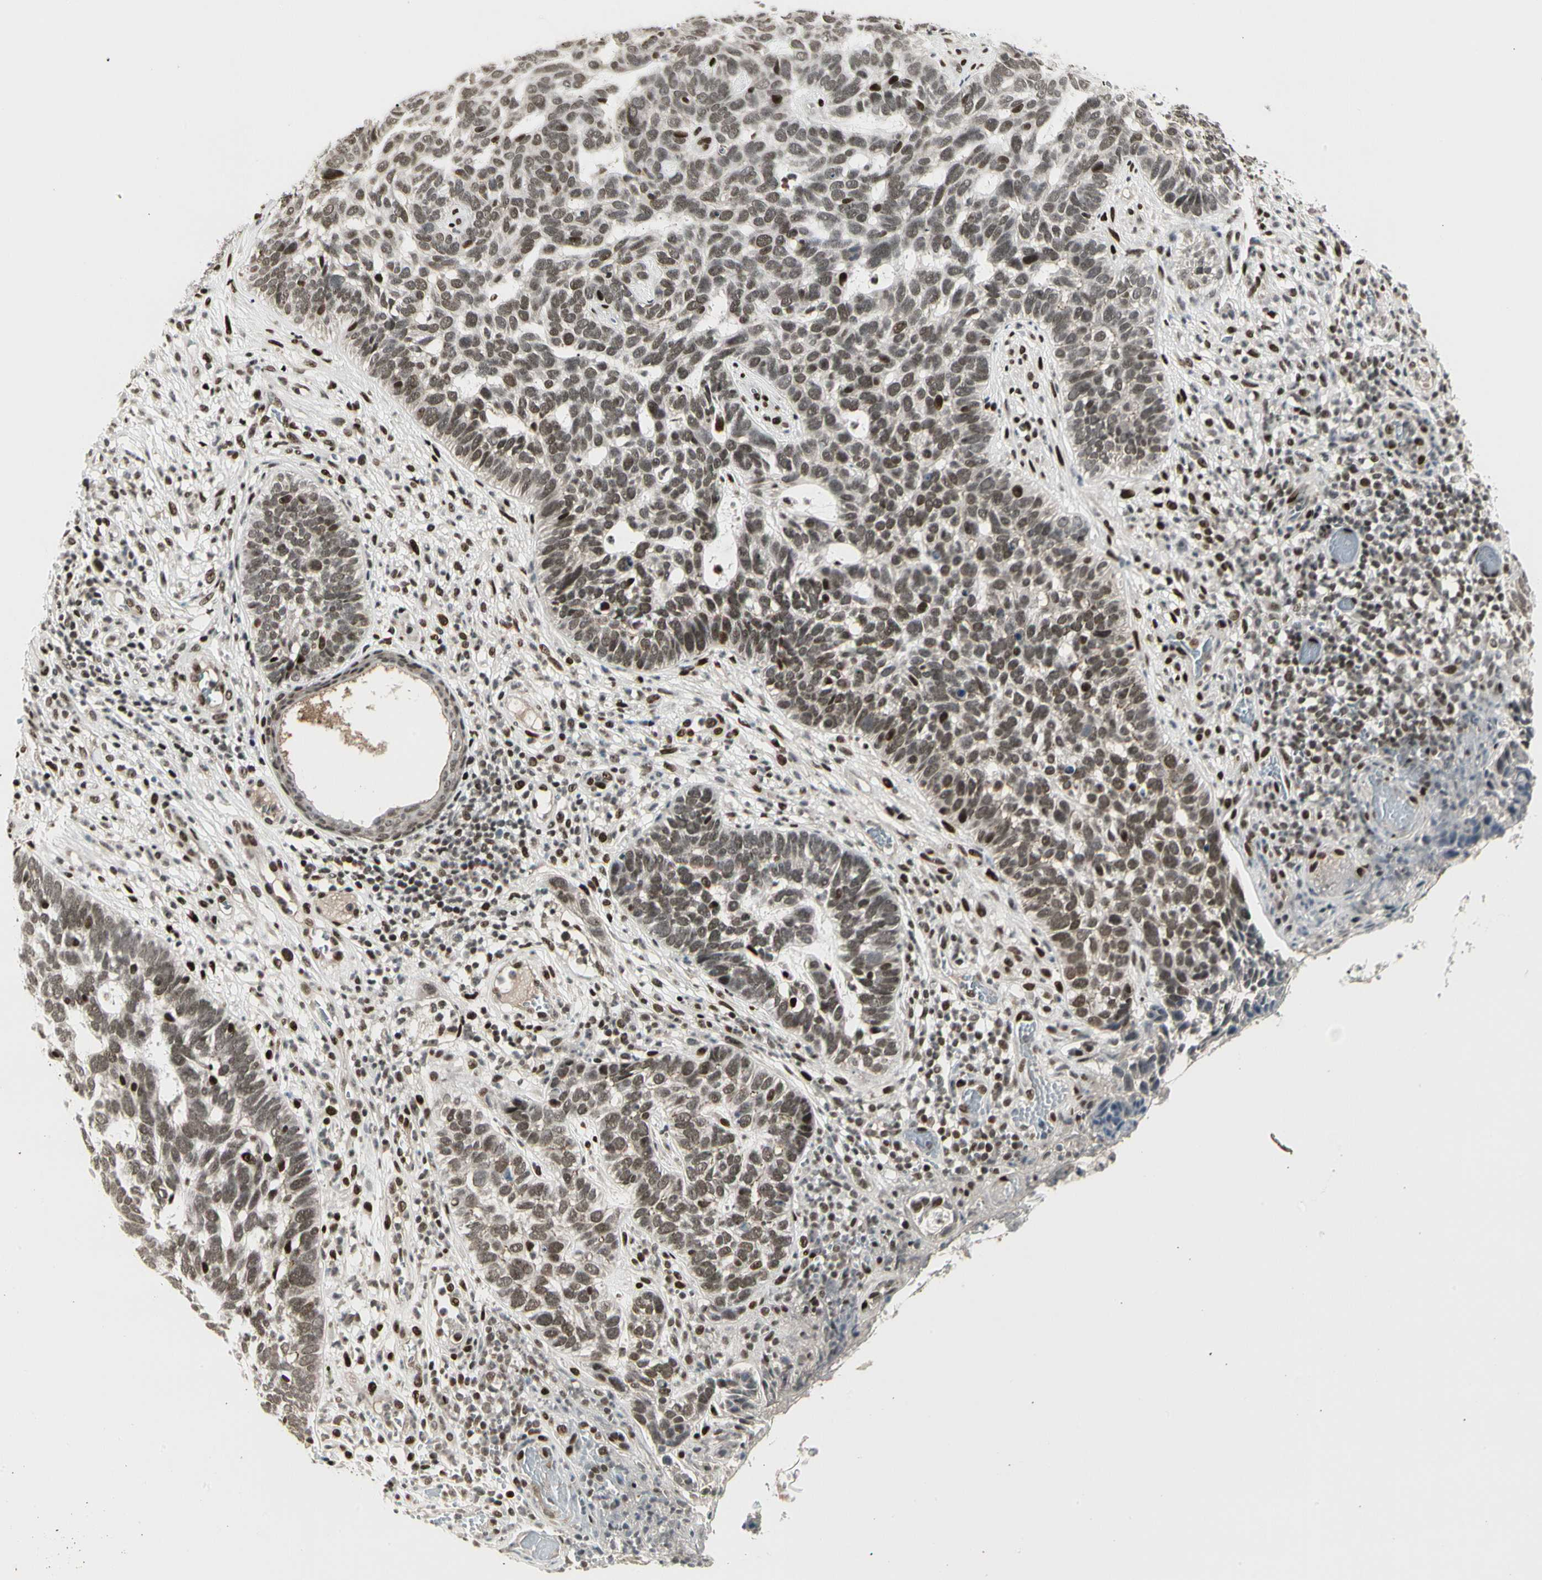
{"staining": {"intensity": "moderate", "quantity": ">75%", "location": "nuclear"}, "tissue": "skin cancer", "cell_type": "Tumor cells", "image_type": "cancer", "snomed": [{"axis": "morphology", "description": "Basal cell carcinoma"}, {"axis": "topography", "description": "Skin"}], "caption": "This histopathology image demonstrates basal cell carcinoma (skin) stained with immunohistochemistry to label a protein in brown. The nuclear of tumor cells show moderate positivity for the protein. Nuclei are counter-stained blue.", "gene": "FOXJ2", "patient": {"sex": "male", "age": 87}}